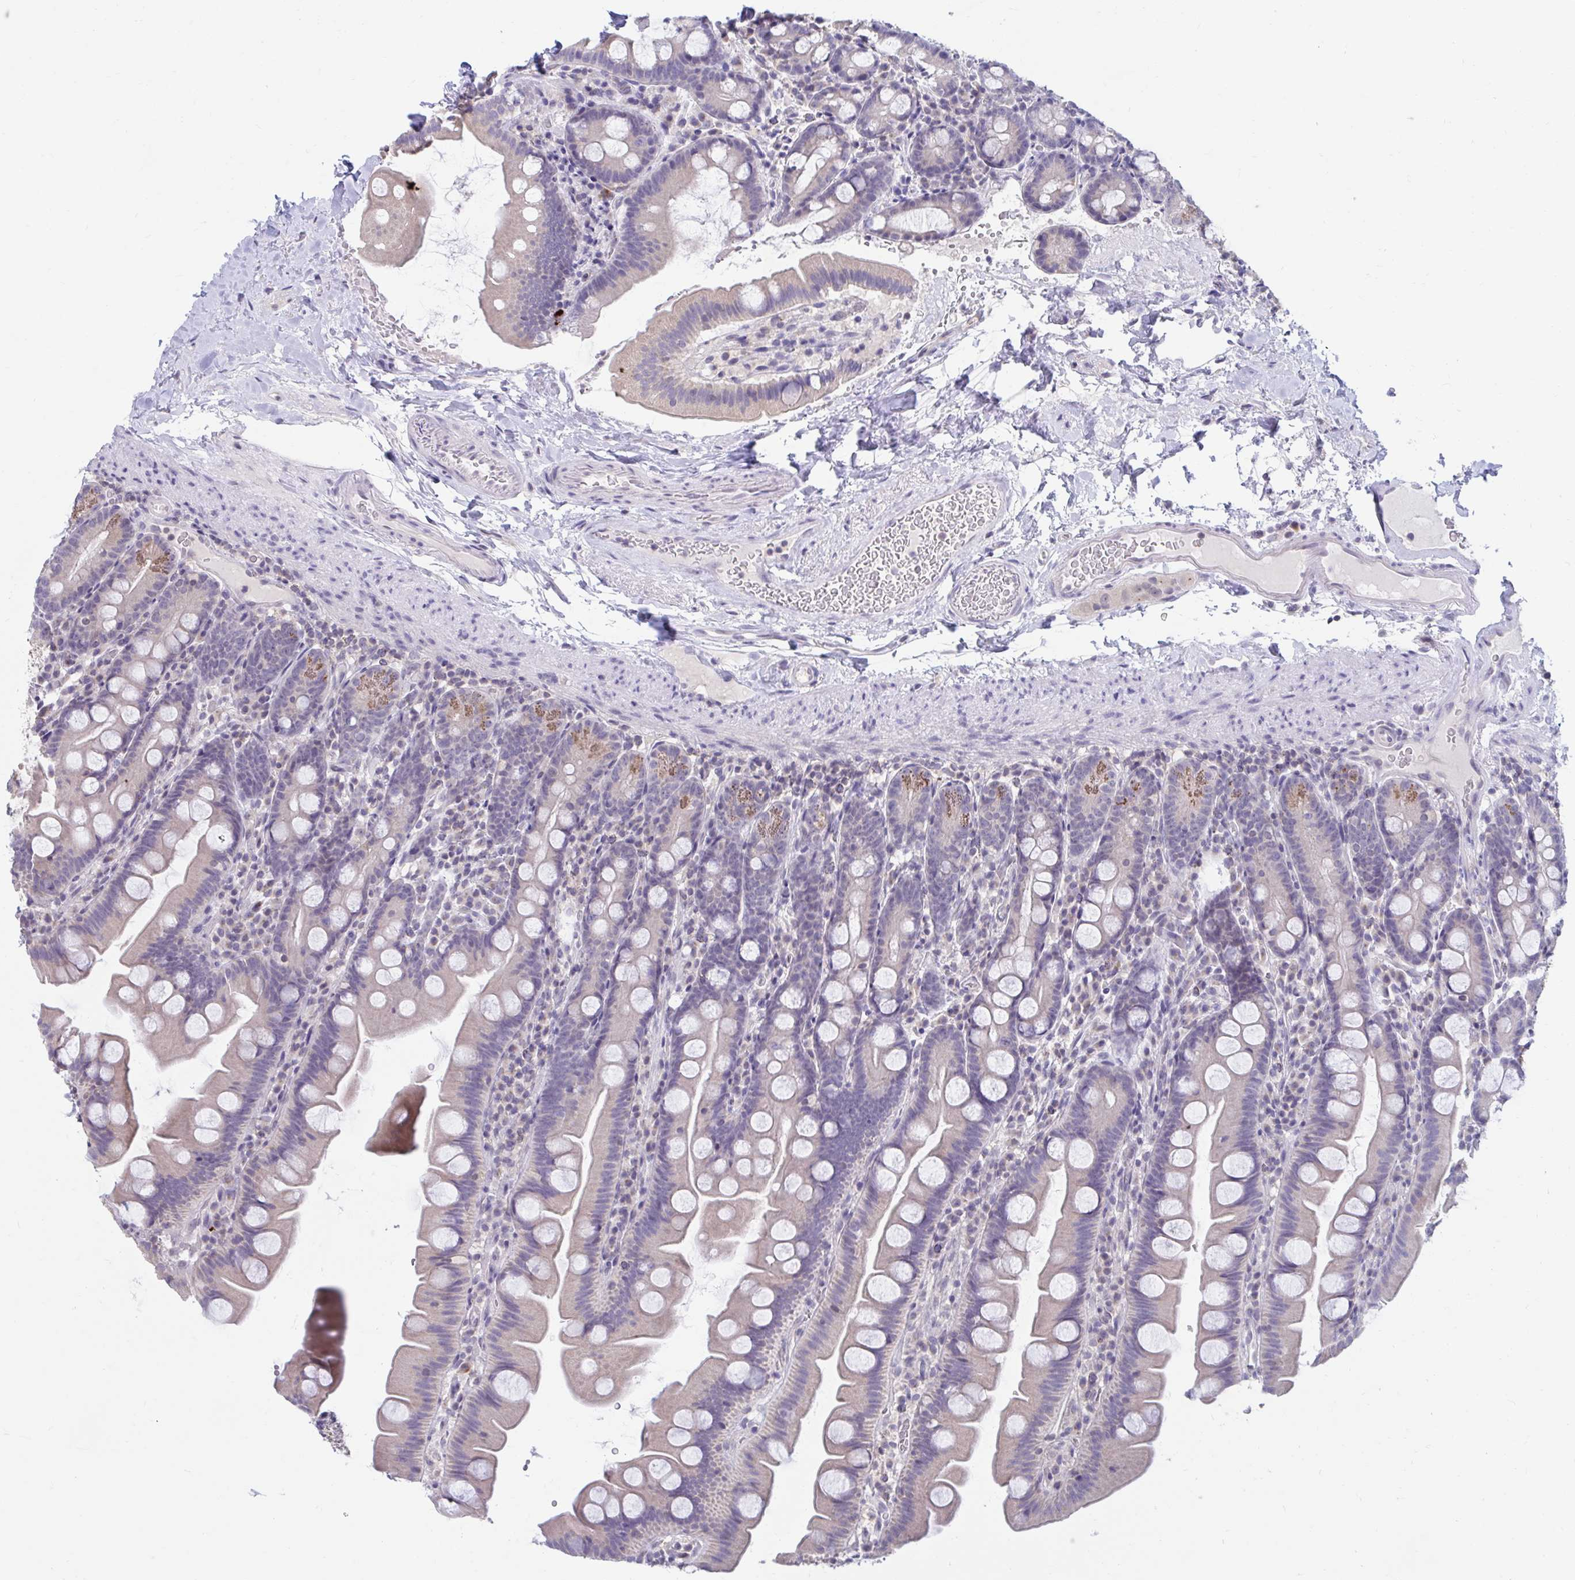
{"staining": {"intensity": "moderate", "quantity": "<25%", "location": "cytoplasmic/membranous"}, "tissue": "small intestine", "cell_type": "Glandular cells", "image_type": "normal", "snomed": [{"axis": "morphology", "description": "Normal tissue, NOS"}, {"axis": "topography", "description": "Small intestine"}], "caption": "Moderate cytoplasmic/membranous staining is present in approximately <25% of glandular cells in unremarkable small intestine. (DAB (3,3'-diaminobenzidine) = brown stain, brightfield microscopy at high magnification).", "gene": "ARPP19", "patient": {"sex": "female", "age": 68}}